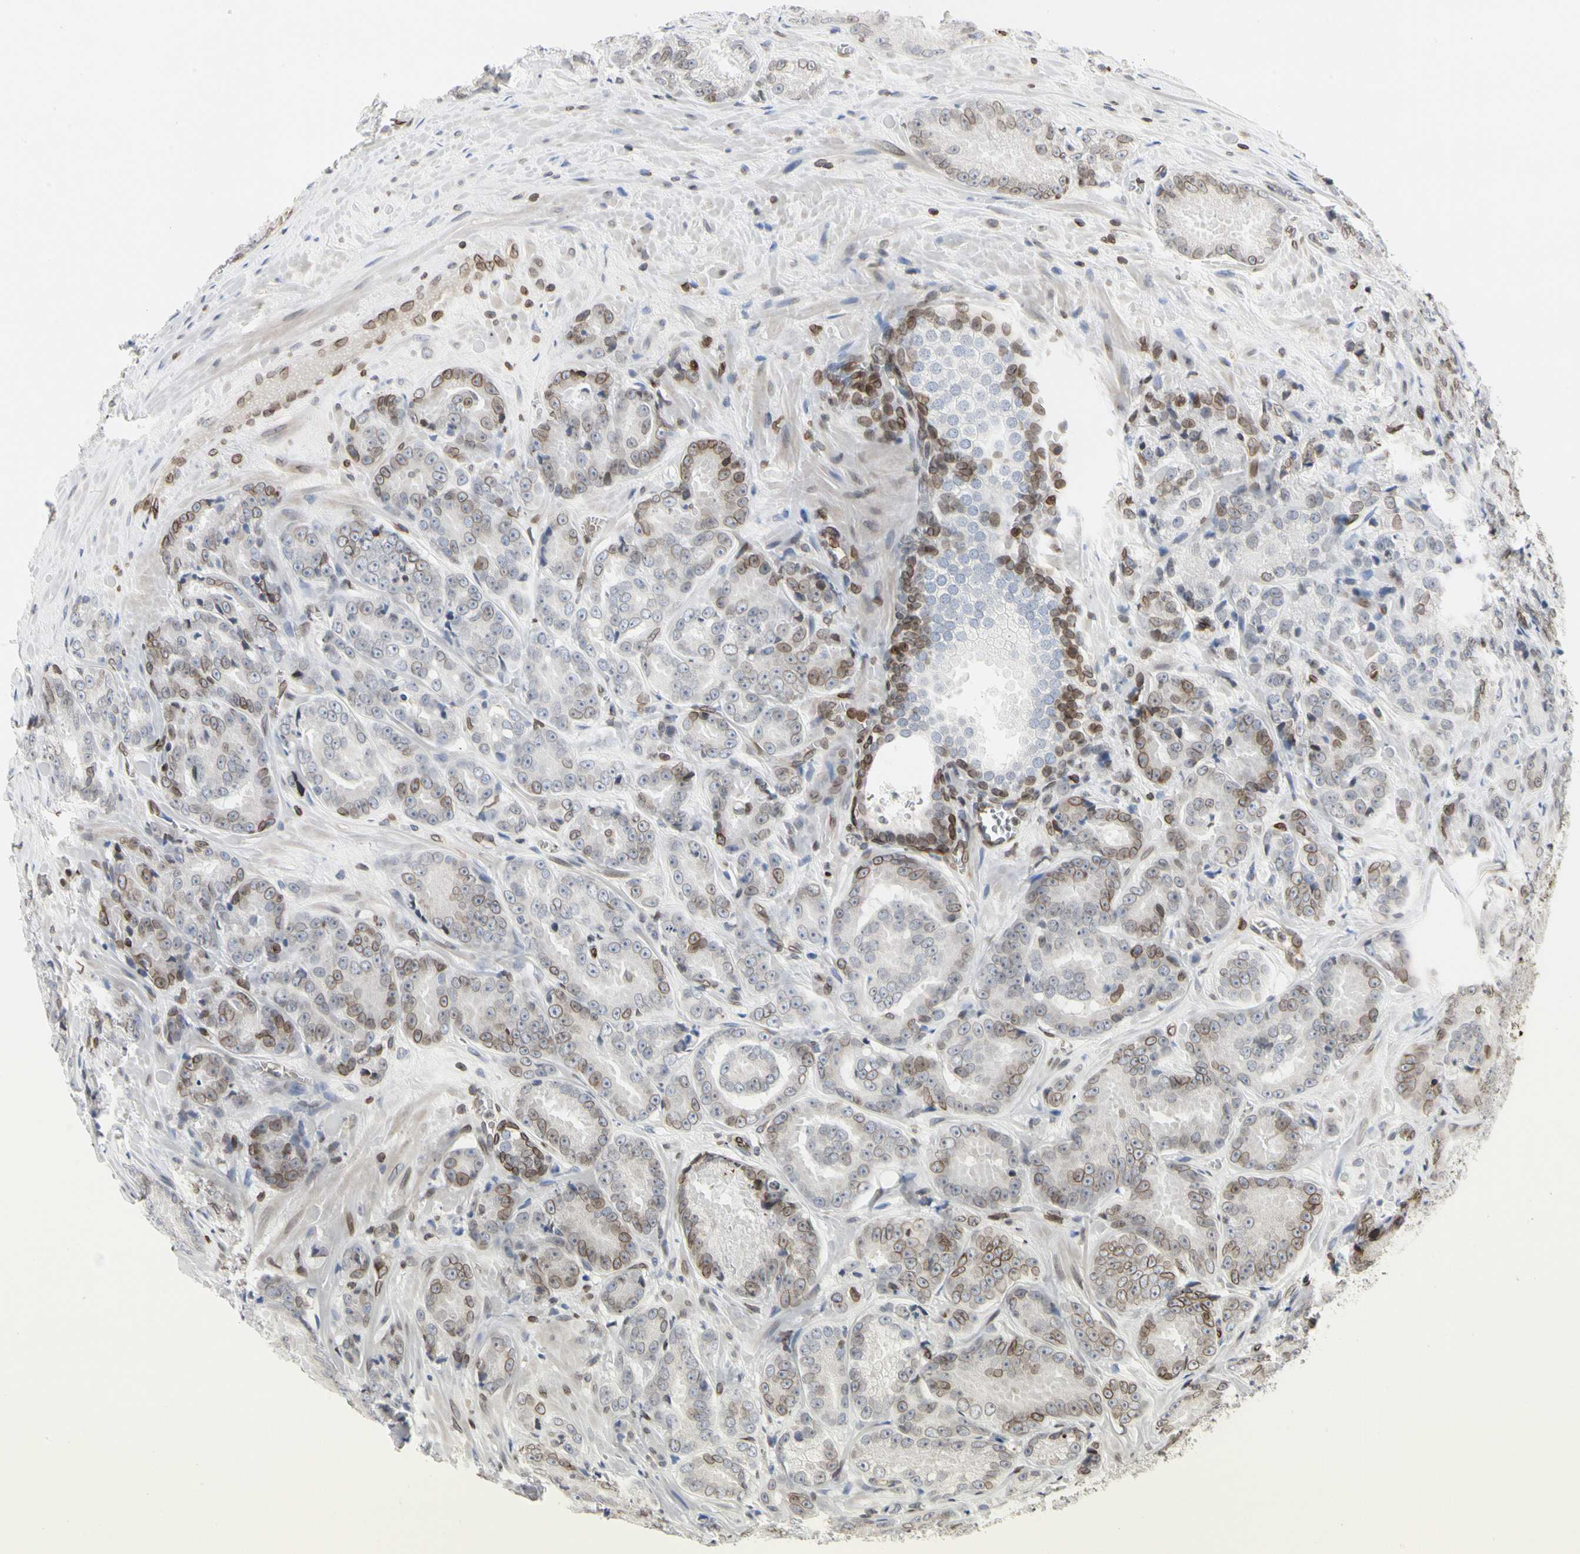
{"staining": {"intensity": "moderate", "quantity": "<25%", "location": "cytoplasmic/membranous,nuclear"}, "tissue": "prostate cancer", "cell_type": "Tumor cells", "image_type": "cancer", "snomed": [{"axis": "morphology", "description": "Adenocarcinoma, High grade"}, {"axis": "topography", "description": "Prostate"}], "caption": "Prostate cancer (high-grade adenocarcinoma) tissue shows moderate cytoplasmic/membranous and nuclear expression in about <25% of tumor cells", "gene": "TMPO", "patient": {"sex": "male", "age": 64}}